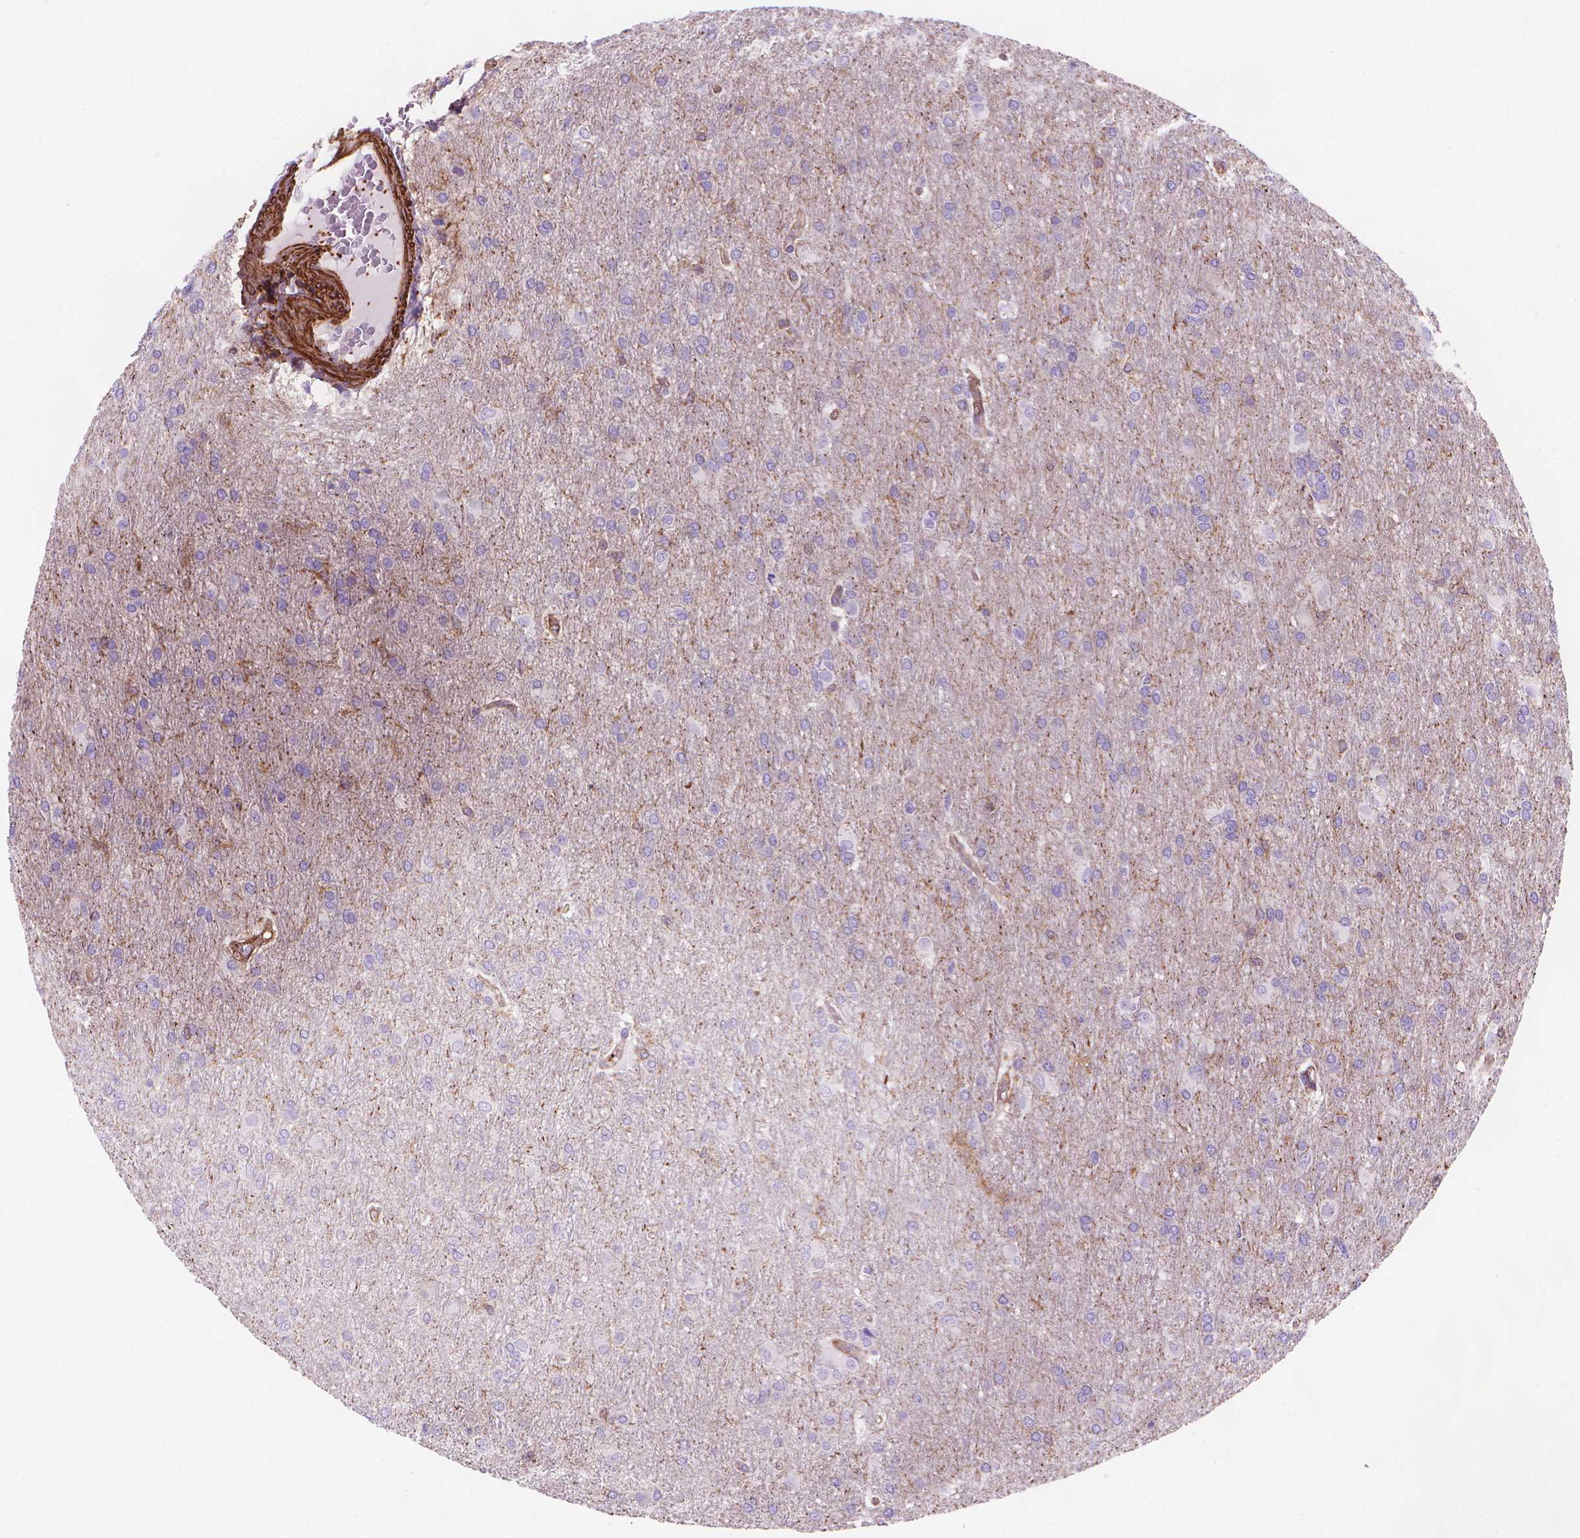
{"staining": {"intensity": "negative", "quantity": "none", "location": "none"}, "tissue": "glioma", "cell_type": "Tumor cells", "image_type": "cancer", "snomed": [{"axis": "morphology", "description": "Glioma, malignant, High grade"}, {"axis": "topography", "description": "Brain"}], "caption": "DAB immunohistochemical staining of human malignant glioma (high-grade) displays no significant expression in tumor cells.", "gene": "PATJ", "patient": {"sex": "male", "age": 68}}